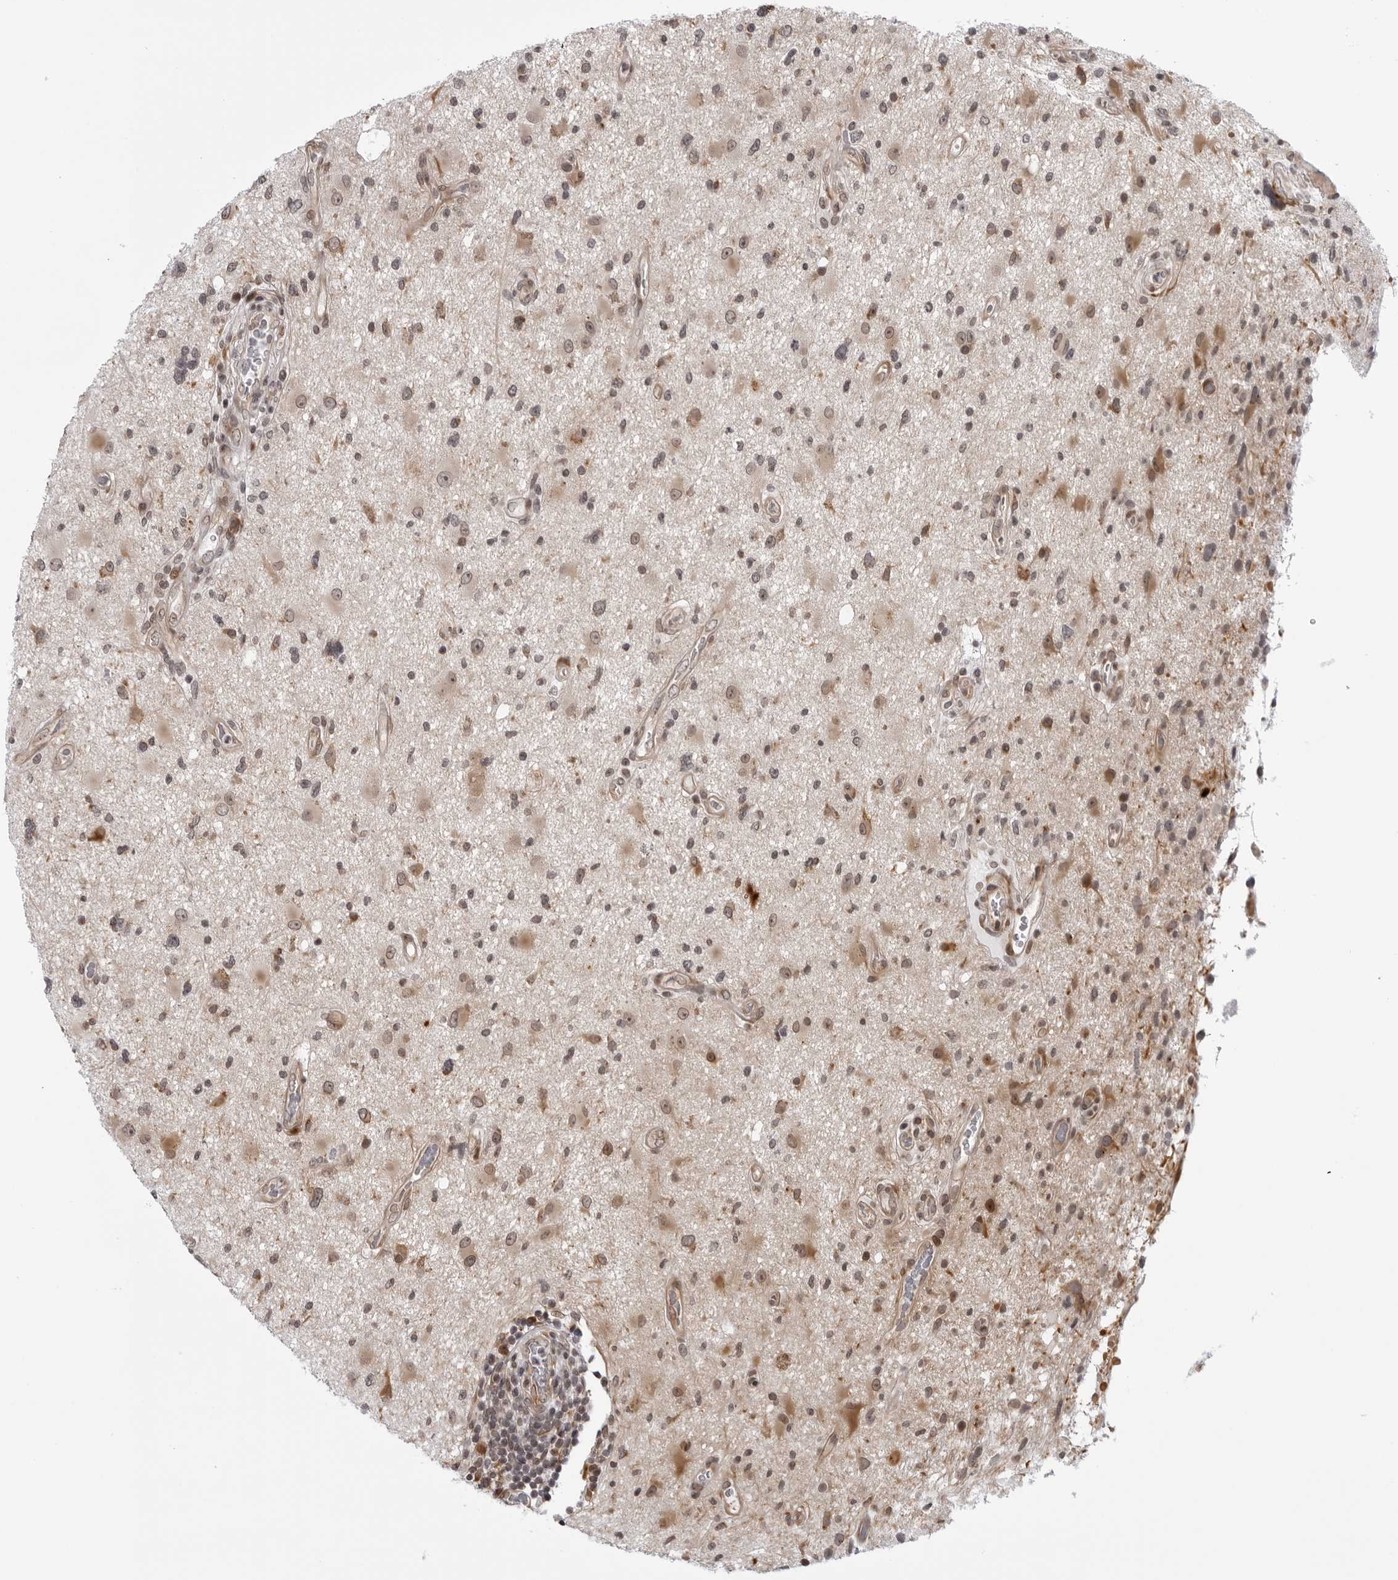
{"staining": {"intensity": "weak", "quantity": "25%-75%", "location": "cytoplasmic/membranous,nuclear"}, "tissue": "glioma", "cell_type": "Tumor cells", "image_type": "cancer", "snomed": [{"axis": "morphology", "description": "Glioma, malignant, High grade"}, {"axis": "topography", "description": "Brain"}], "caption": "Protein expression analysis of glioma shows weak cytoplasmic/membranous and nuclear positivity in about 25%-75% of tumor cells. (Brightfield microscopy of DAB IHC at high magnification).", "gene": "GCSAML", "patient": {"sex": "male", "age": 33}}